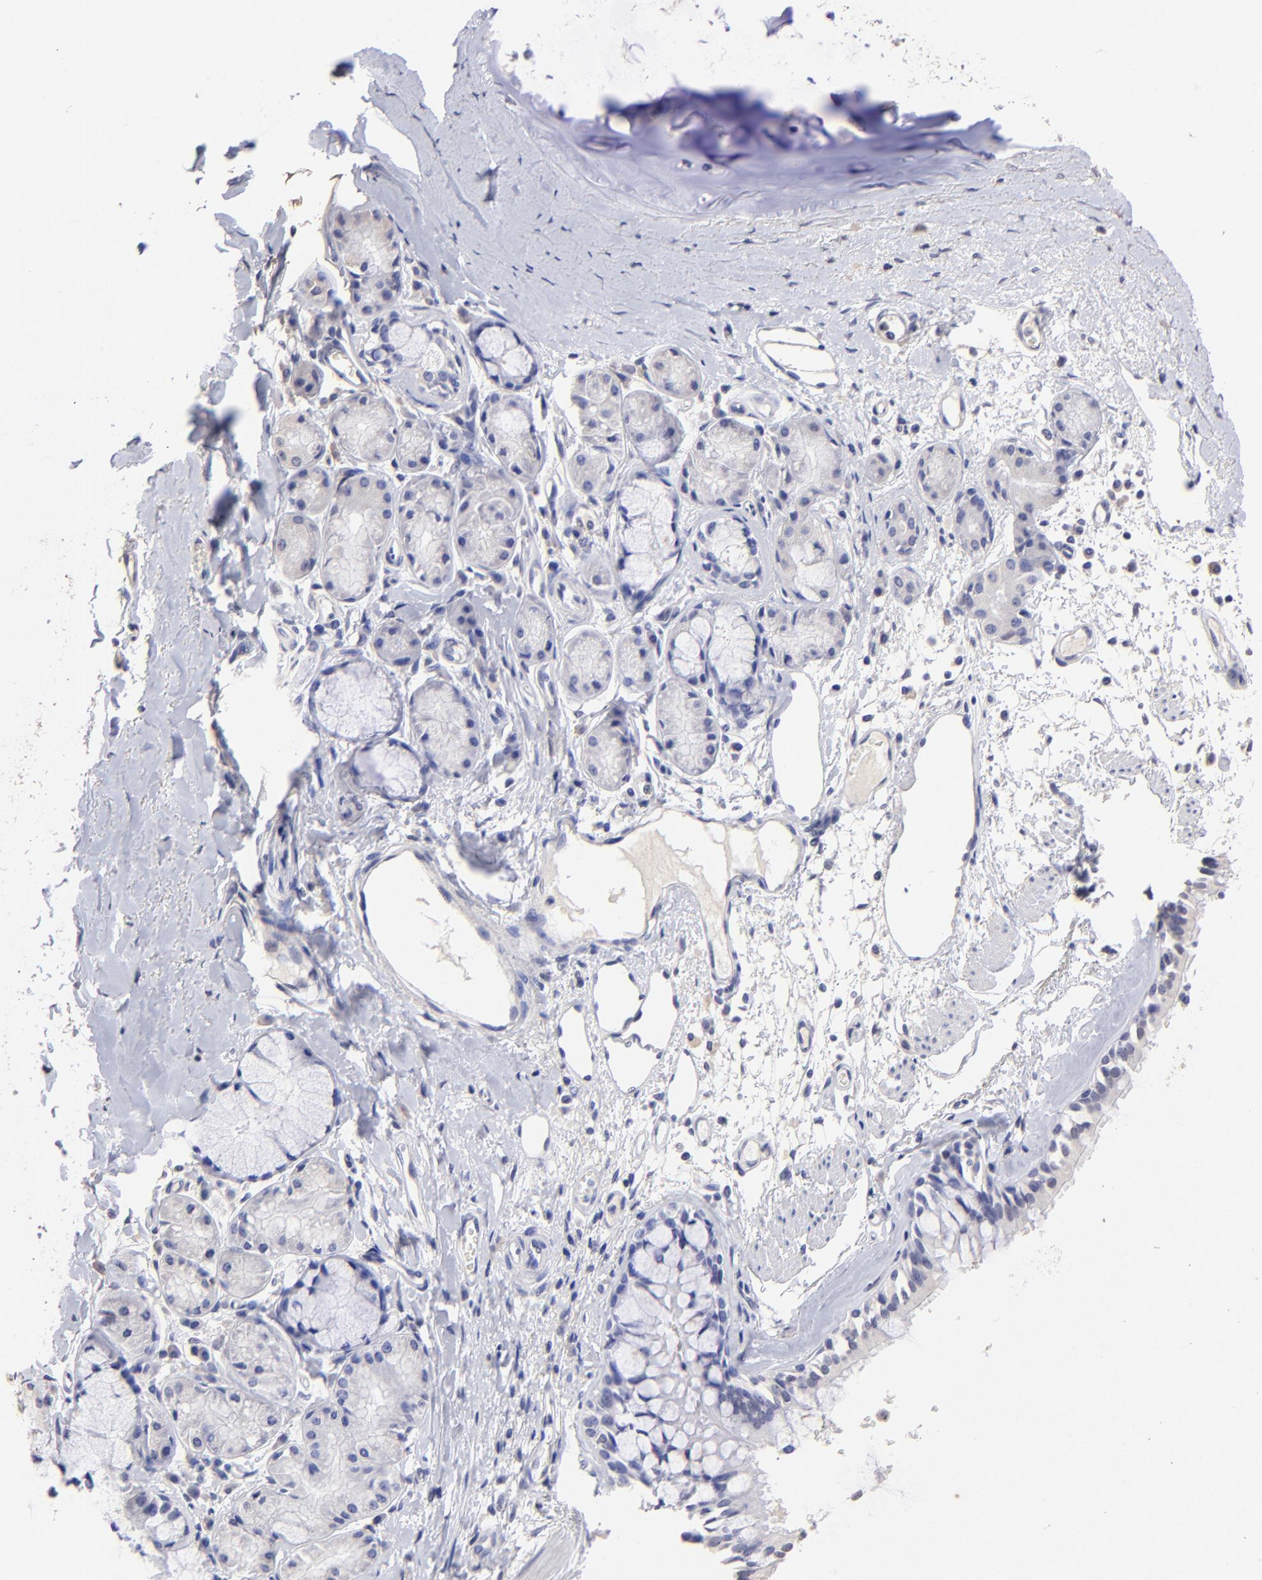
{"staining": {"intensity": "weak", "quantity": "<25%", "location": "nuclear"}, "tissue": "bronchus", "cell_type": "Respiratory epithelial cells", "image_type": "normal", "snomed": [{"axis": "morphology", "description": "Normal tissue, NOS"}, {"axis": "topography", "description": "Bronchus"}, {"axis": "topography", "description": "Lung"}], "caption": "This is a image of immunohistochemistry staining of normal bronchus, which shows no staining in respiratory epithelial cells.", "gene": "DNMT1", "patient": {"sex": "female", "age": 56}}